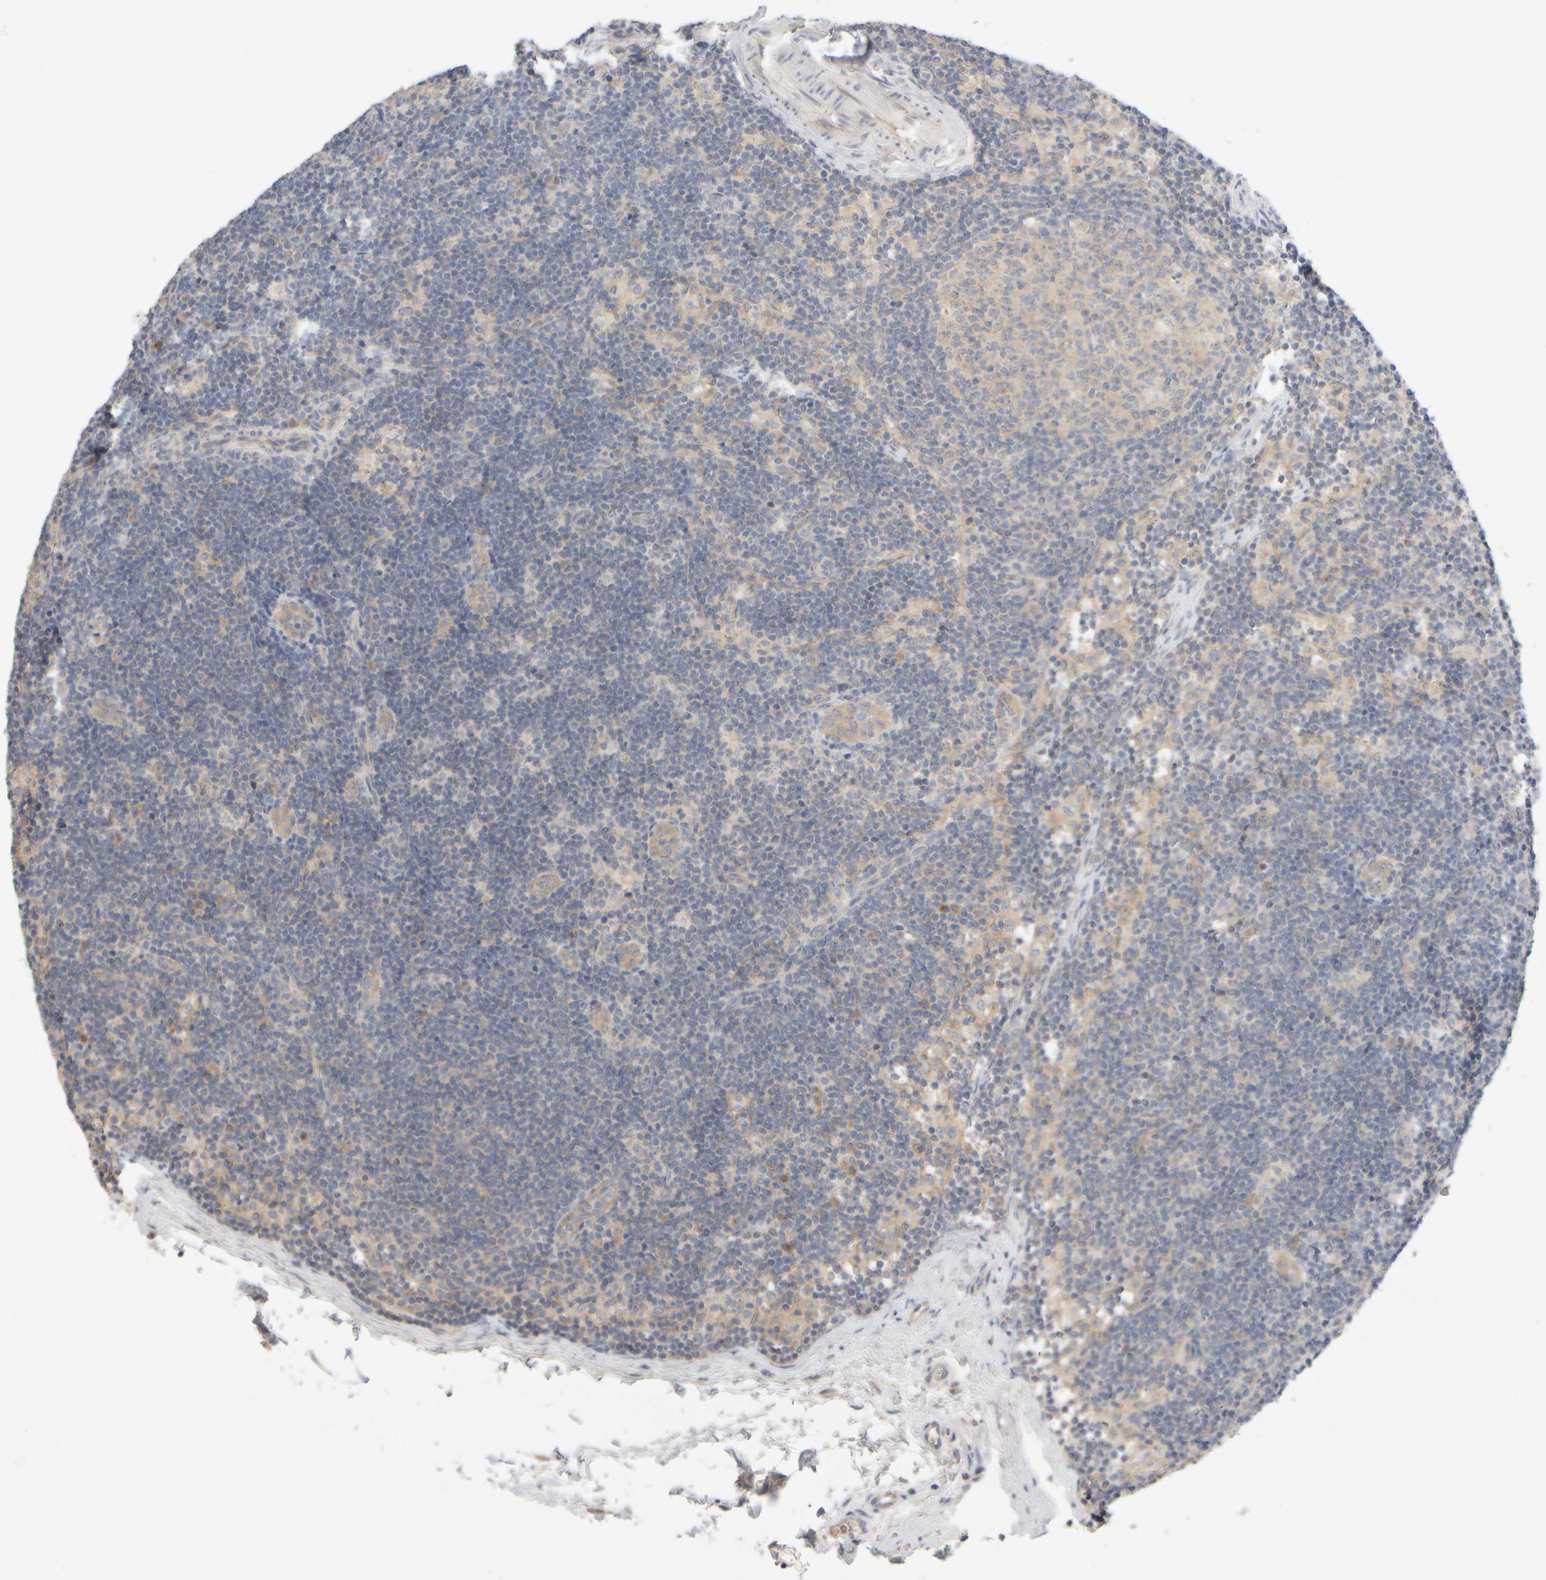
{"staining": {"intensity": "weak", "quantity": "<25%", "location": "cytoplasmic/membranous"}, "tissue": "lymph node", "cell_type": "Germinal center cells", "image_type": "normal", "snomed": [{"axis": "morphology", "description": "Normal tissue, NOS"}, {"axis": "topography", "description": "Lymph node"}], "caption": "Micrograph shows no significant protein positivity in germinal center cells of benign lymph node. (DAB (3,3'-diaminobenzidine) immunohistochemistry (IHC) with hematoxylin counter stain).", "gene": "GOPC", "patient": {"sex": "female", "age": 22}}